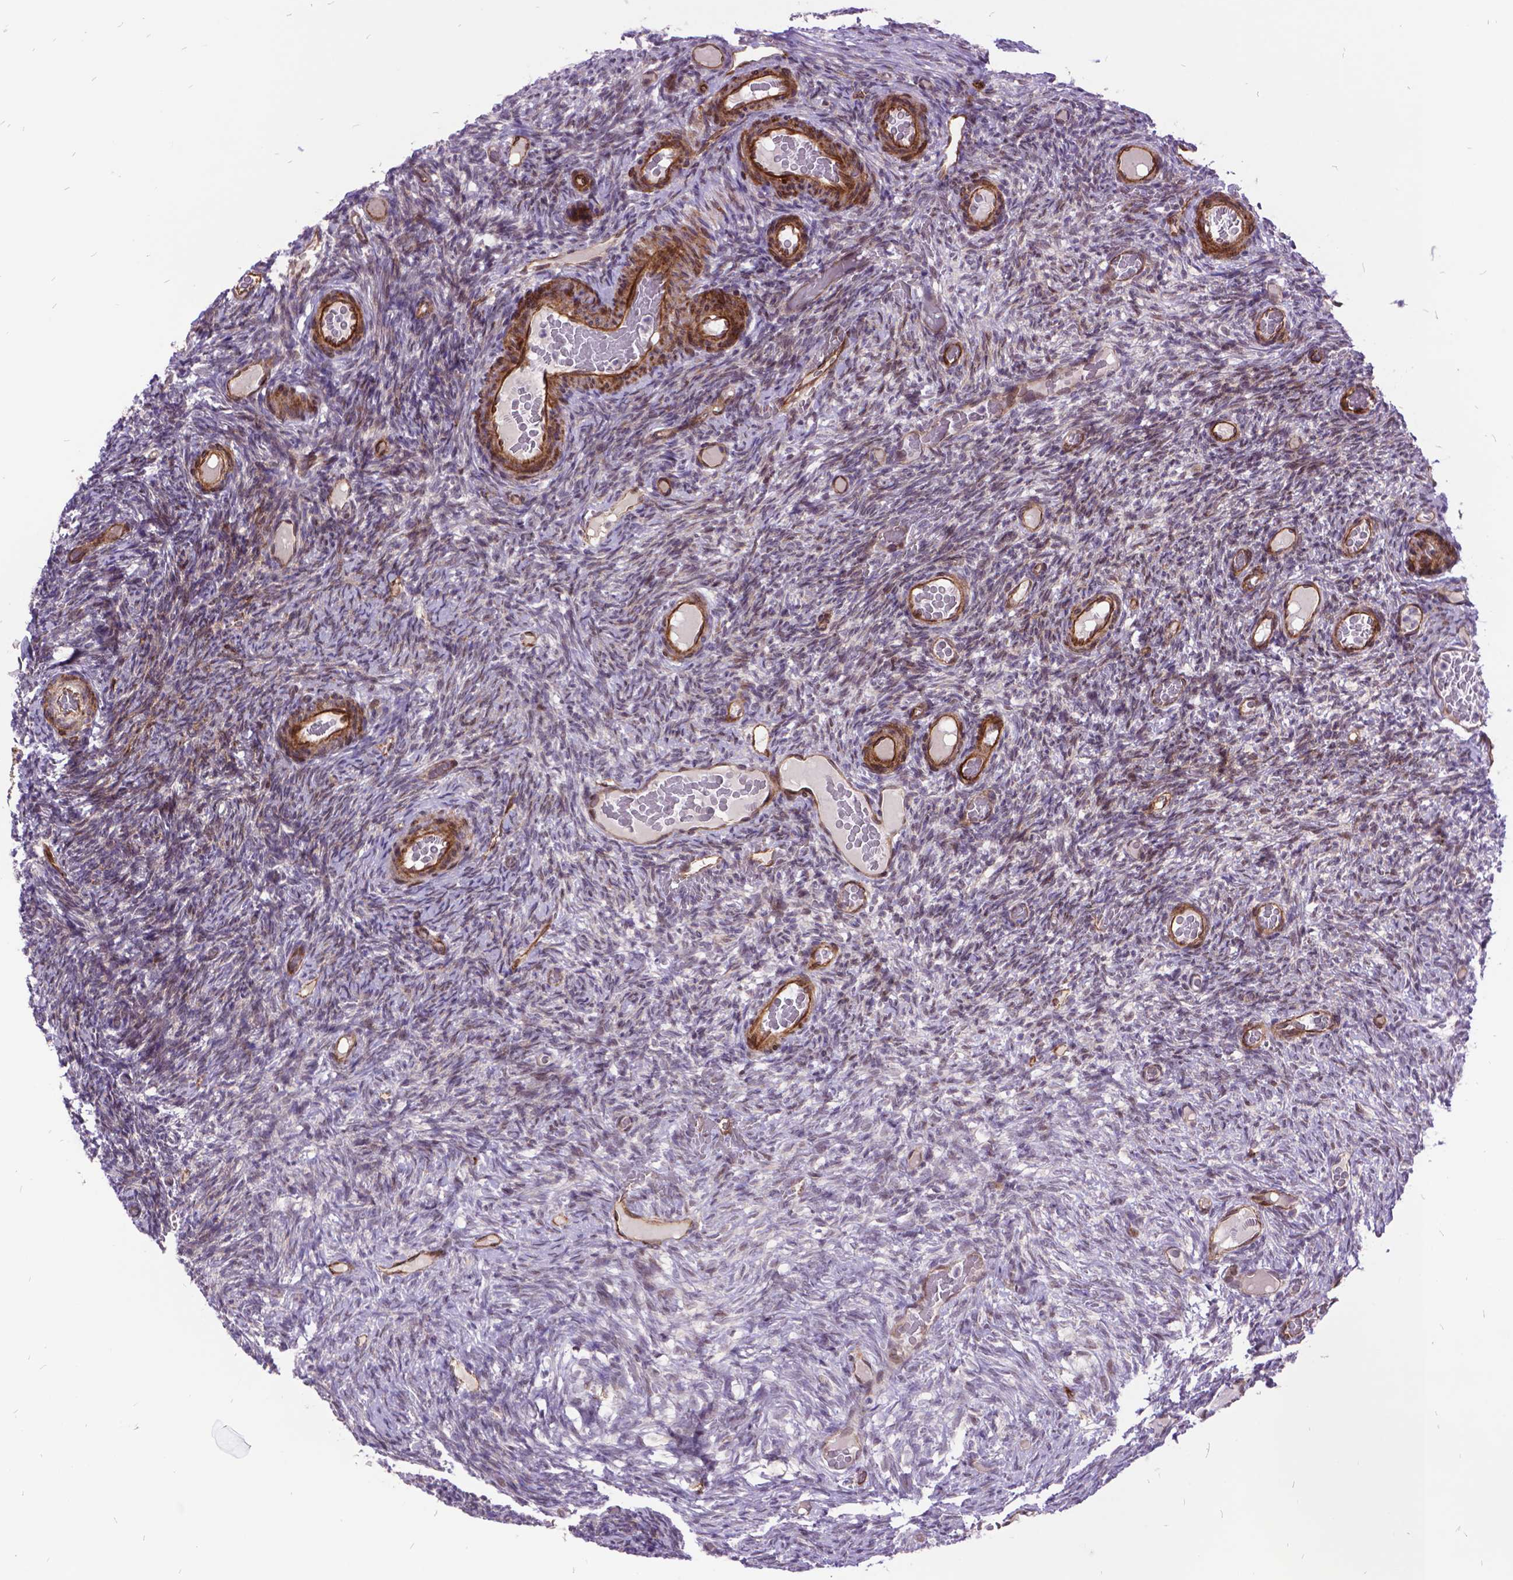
{"staining": {"intensity": "negative", "quantity": "none", "location": "none"}, "tissue": "ovary", "cell_type": "Follicle cells", "image_type": "normal", "snomed": [{"axis": "morphology", "description": "Normal tissue, NOS"}, {"axis": "topography", "description": "Ovary"}], "caption": "The micrograph demonstrates no staining of follicle cells in normal ovary. Brightfield microscopy of immunohistochemistry stained with DAB (brown) and hematoxylin (blue), captured at high magnification.", "gene": "GRB7", "patient": {"sex": "female", "age": 34}}